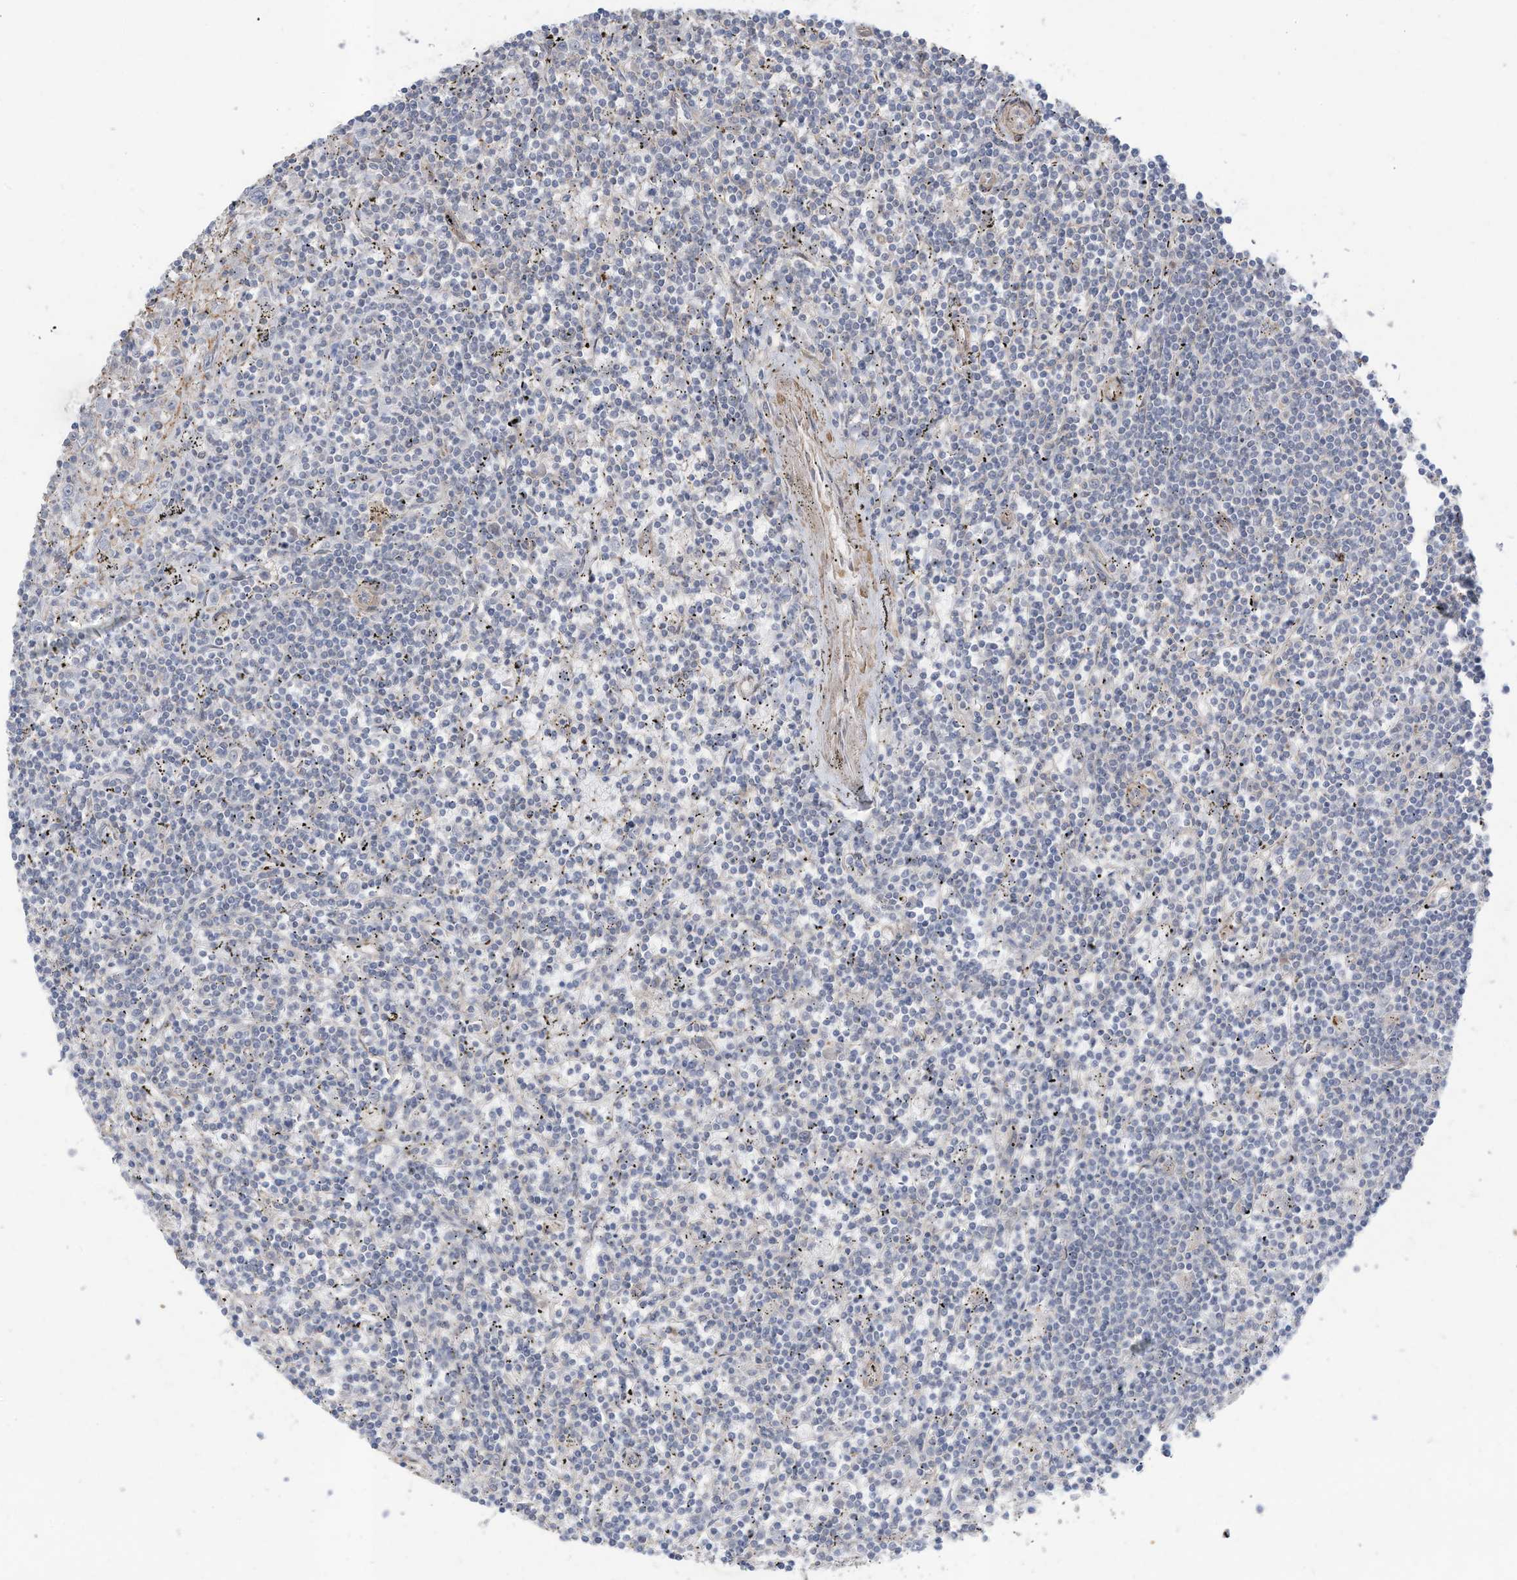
{"staining": {"intensity": "negative", "quantity": "none", "location": "none"}, "tissue": "lymphoma", "cell_type": "Tumor cells", "image_type": "cancer", "snomed": [{"axis": "morphology", "description": "Malignant lymphoma, non-Hodgkin's type, Low grade"}, {"axis": "topography", "description": "Spleen"}], "caption": "The histopathology image reveals no significant staining in tumor cells of low-grade malignant lymphoma, non-Hodgkin's type. (DAB (3,3'-diaminobenzidine) immunohistochemistry (IHC) visualized using brightfield microscopy, high magnification).", "gene": "SLC17A7", "patient": {"sex": "male", "age": 76}}